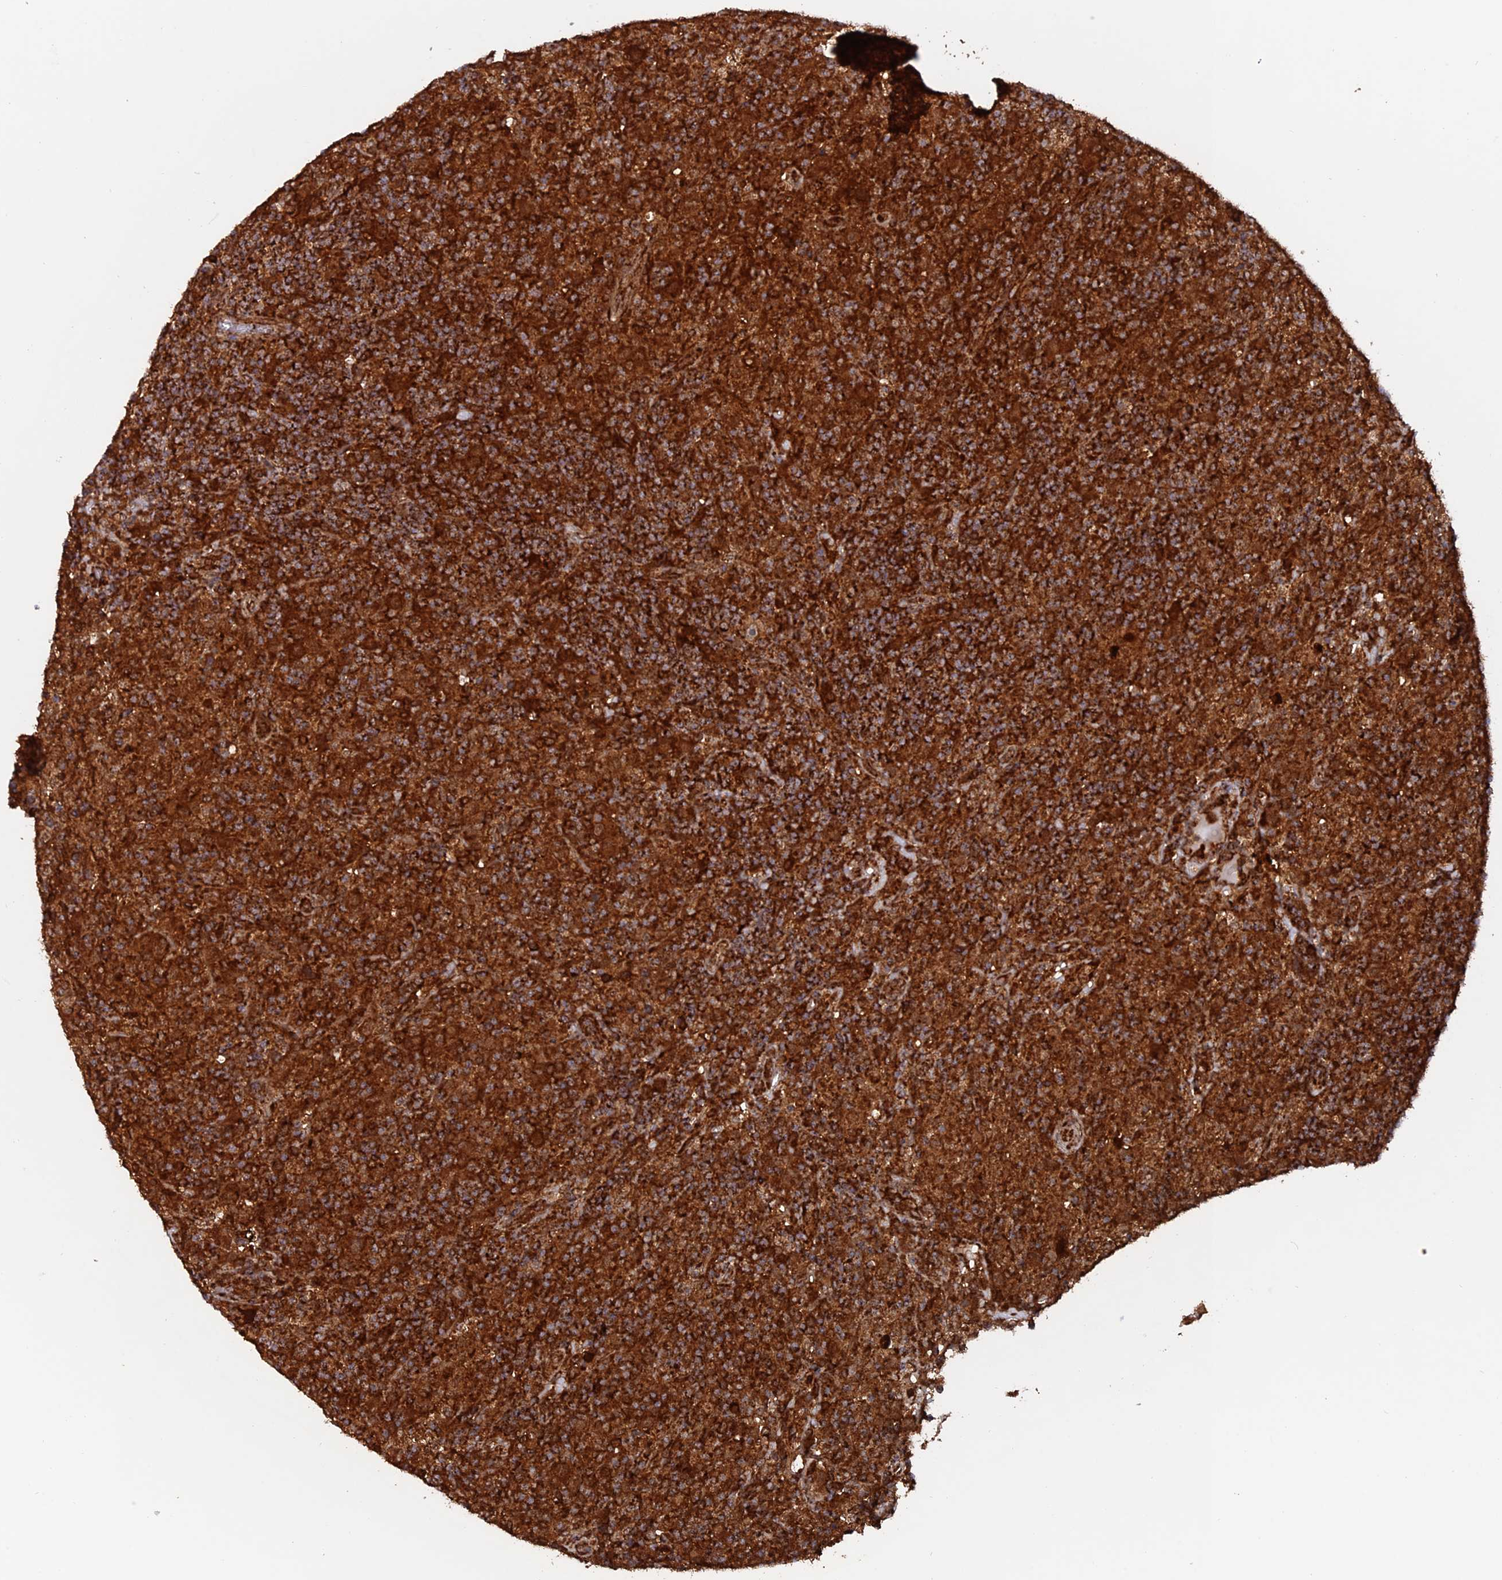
{"staining": {"intensity": "strong", "quantity": ">75%", "location": "cytoplasmic/membranous"}, "tissue": "lymphoma", "cell_type": "Tumor cells", "image_type": "cancer", "snomed": [{"axis": "morphology", "description": "Hodgkin's disease, NOS"}, {"axis": "topography", "description": "Lymph node"}], "caption": "Immunohistochemical staining of Hodgkin's disease demonstrates high levels of strong cytoplasmic/membranous staining in approximately >75% of tumor cells.", "gene": "DTYMK", "patient": {"sex": "male", "age": 70}}